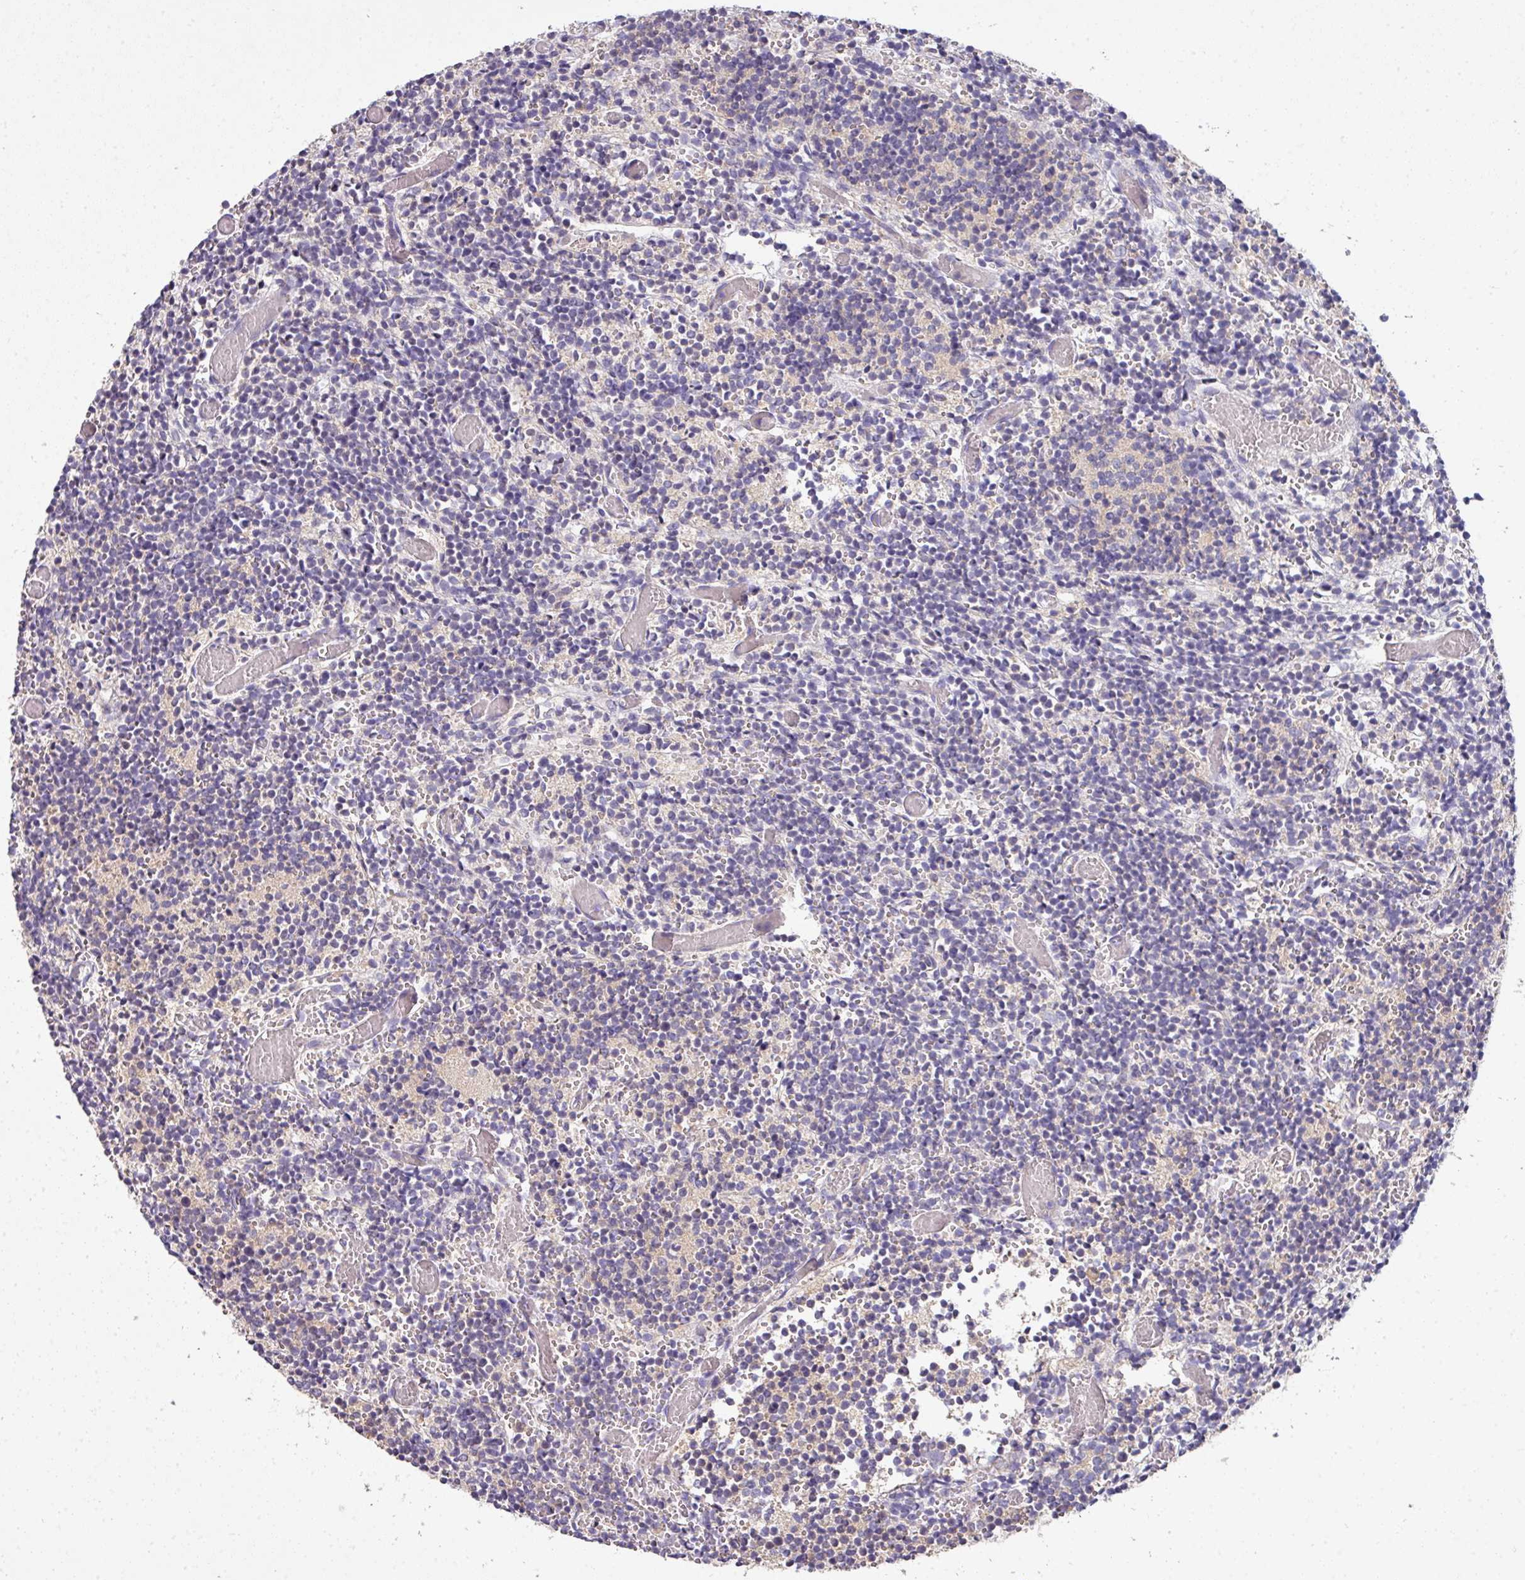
{"staining": {"intensity": "negative", "quantity": "none", "location": "none"}, "tissue": "glioma", "cell_type": "Tumor cells", "image_type": "cancer", "snomed": [{"axis": "morphology", "description": "Glioma, malignant, Low grade"}, {"axis": "topography", "description": "Brain"}], "caption": "A histopathology image of malignant glioma (low-grade) stained for a protein reveals no brown staining in tumor cells. The staining is performed using DAB brown chromogen with nuclei counter-stained in using hematoxylin.", "gene": "AEBP2", "patient": {"sex": "female", "age": 1}}